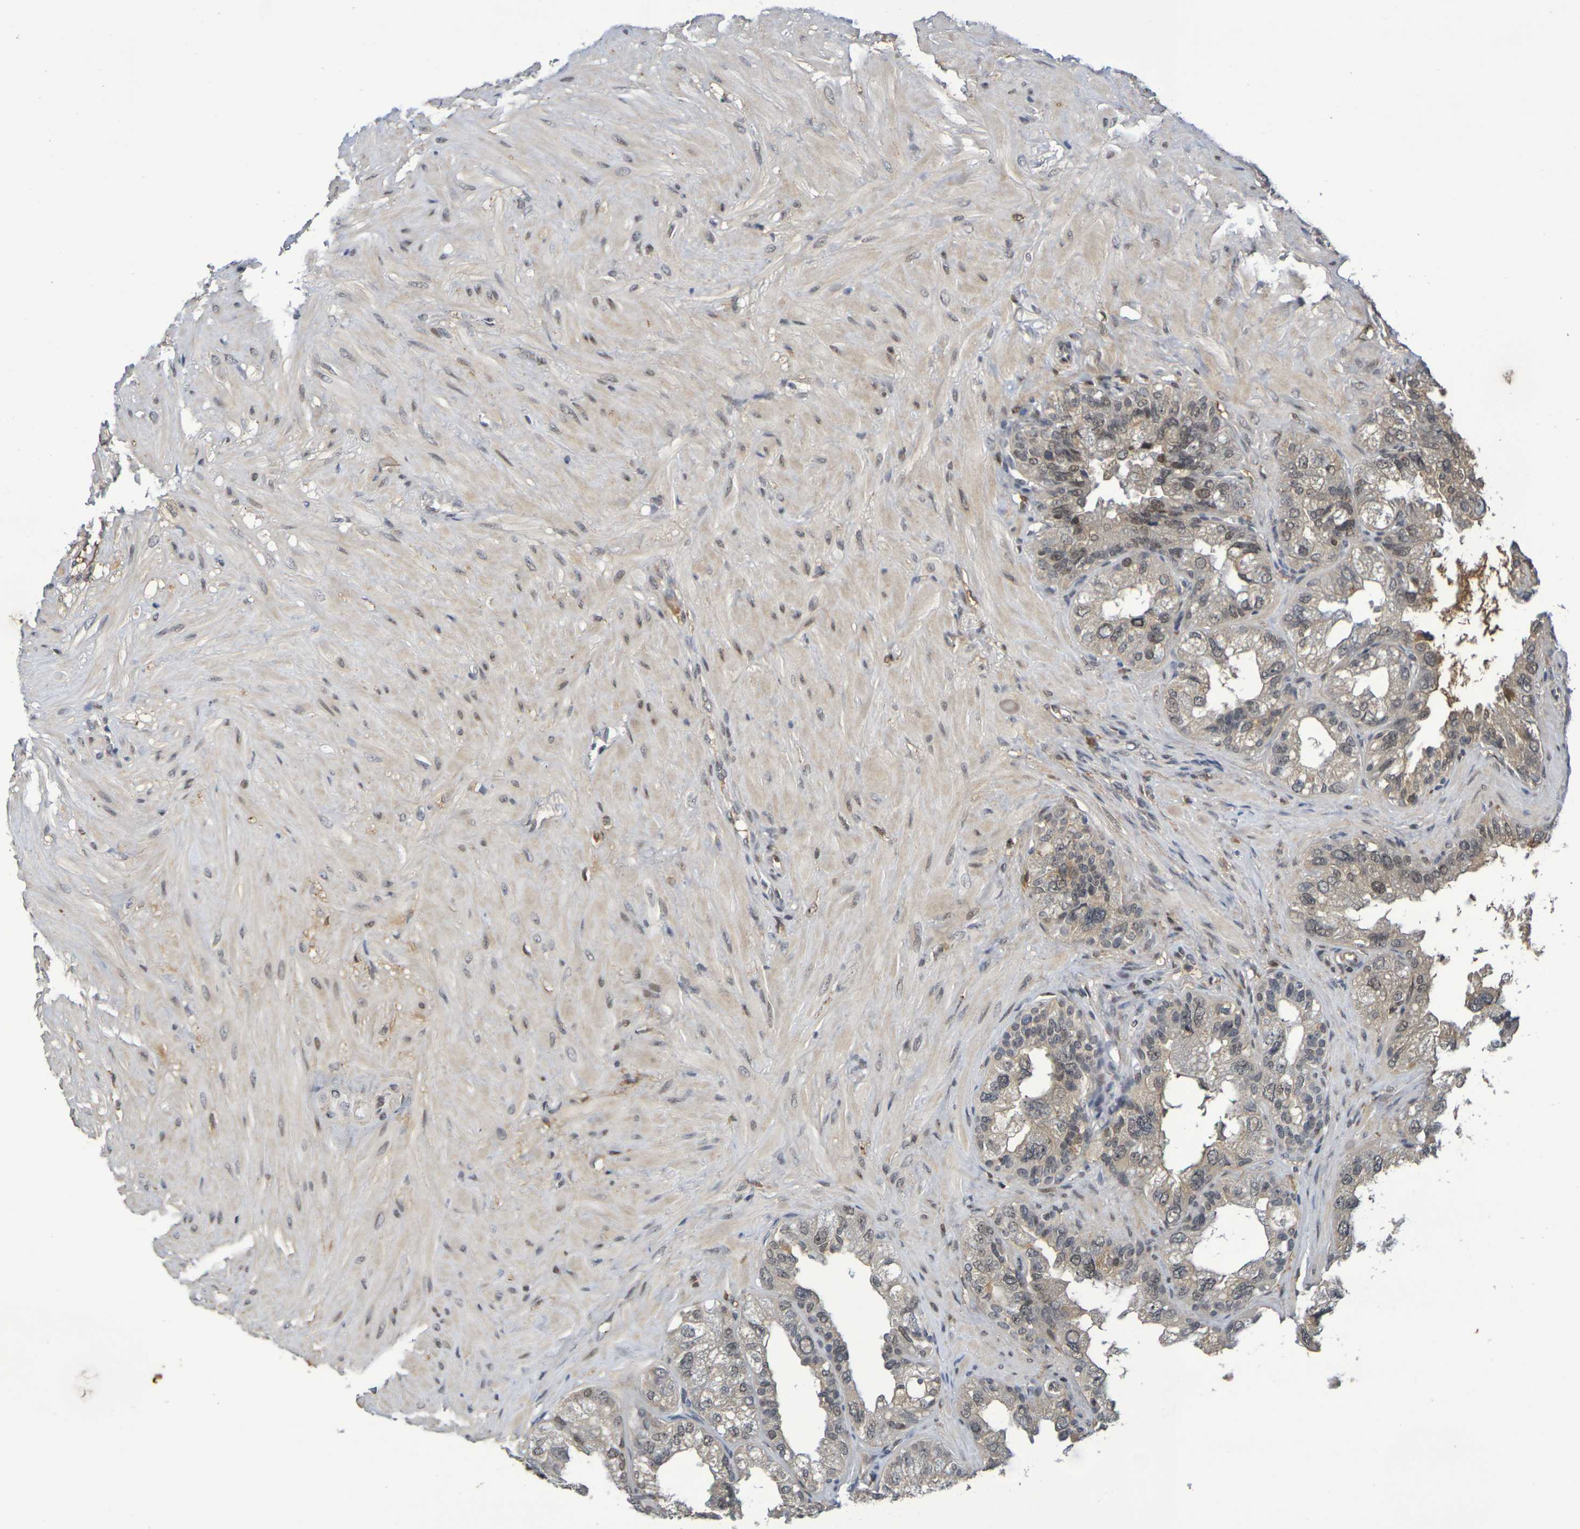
{"staining": {"intensity": "moderate", "quantity": ">75%", "location": "cytoplasmic/membranous"}, "tissue": "seminal vesicle", "cell_type": "Glandular cells", "image_type": "normal", "snomed": [{"axis": "morphology", "description": "Normal tissue, NOS"}, {"axis": "topography", "description": "Seminal veicle"}], "caption": "A high-resolution photomicrograph shows immunohistochemistry staining of unremarkable seminal vesicle, which reveals moderate cytoplasmic/membranous staining in approximately >75% of glandular cells.", "gene": "TERF2", "patient": {"sex": "male", "age": 68}}